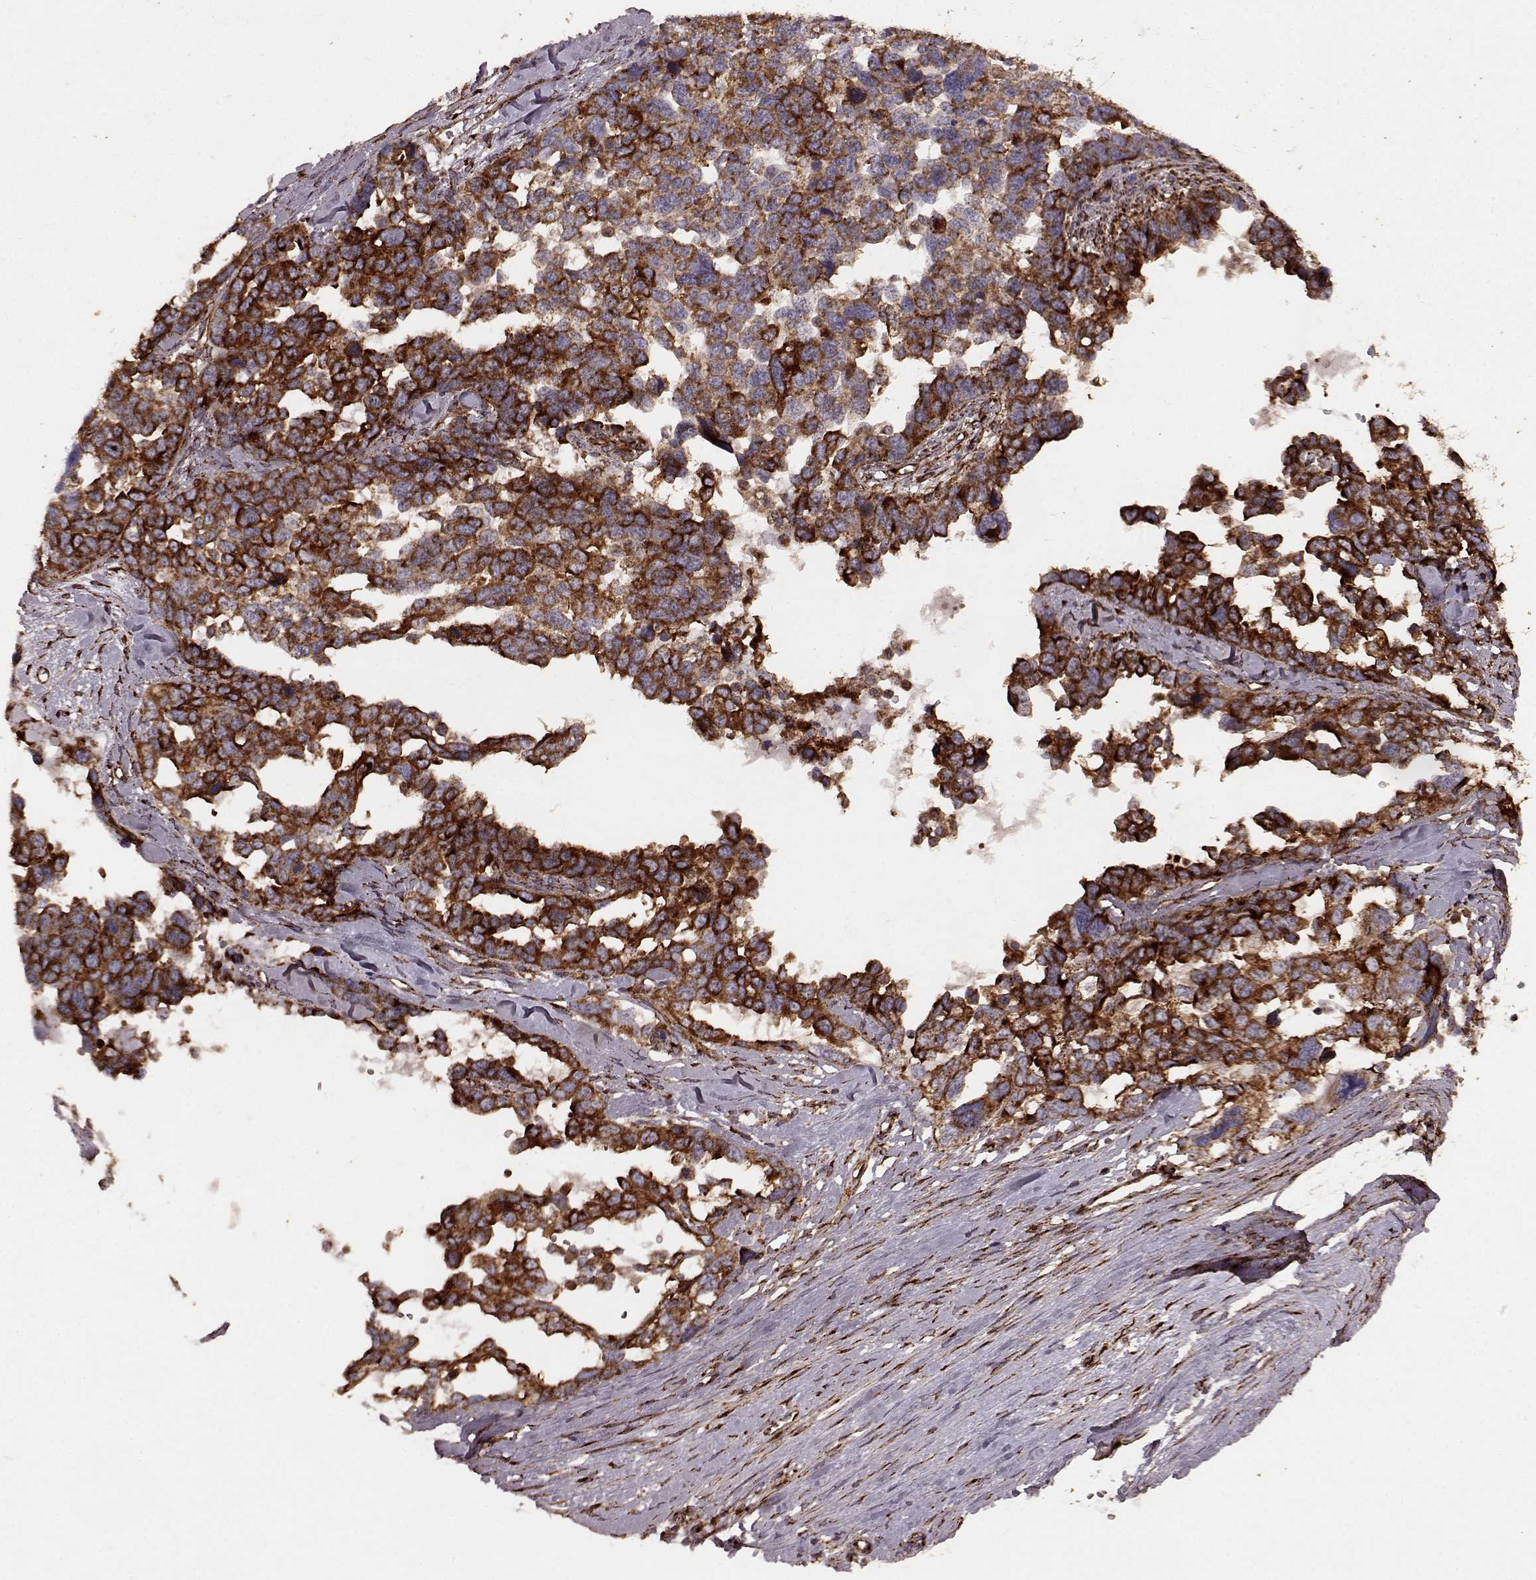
{"staining": {"intensity": "strong", "quantity": ">75%", "location": "cytoplasmic/membranous"}, "tissue": "ovarian cancer", "cell_type": "Tumor cells", "image_type": "cancer", "snomed": [{"axis": "morphology", "description": "Cystadenocarcinoma, serous, NOS"}, {"axis": "topography", "description": "Ovary"}], "caption": "Protein expression analysis of human ovarian serous cystadenocarcinoma reveals strong cytoplasmic/membranous expression in approximately >75% of tumor cells.", "gene": "FXN", "patient": {"sex": "female", "age": 69}}